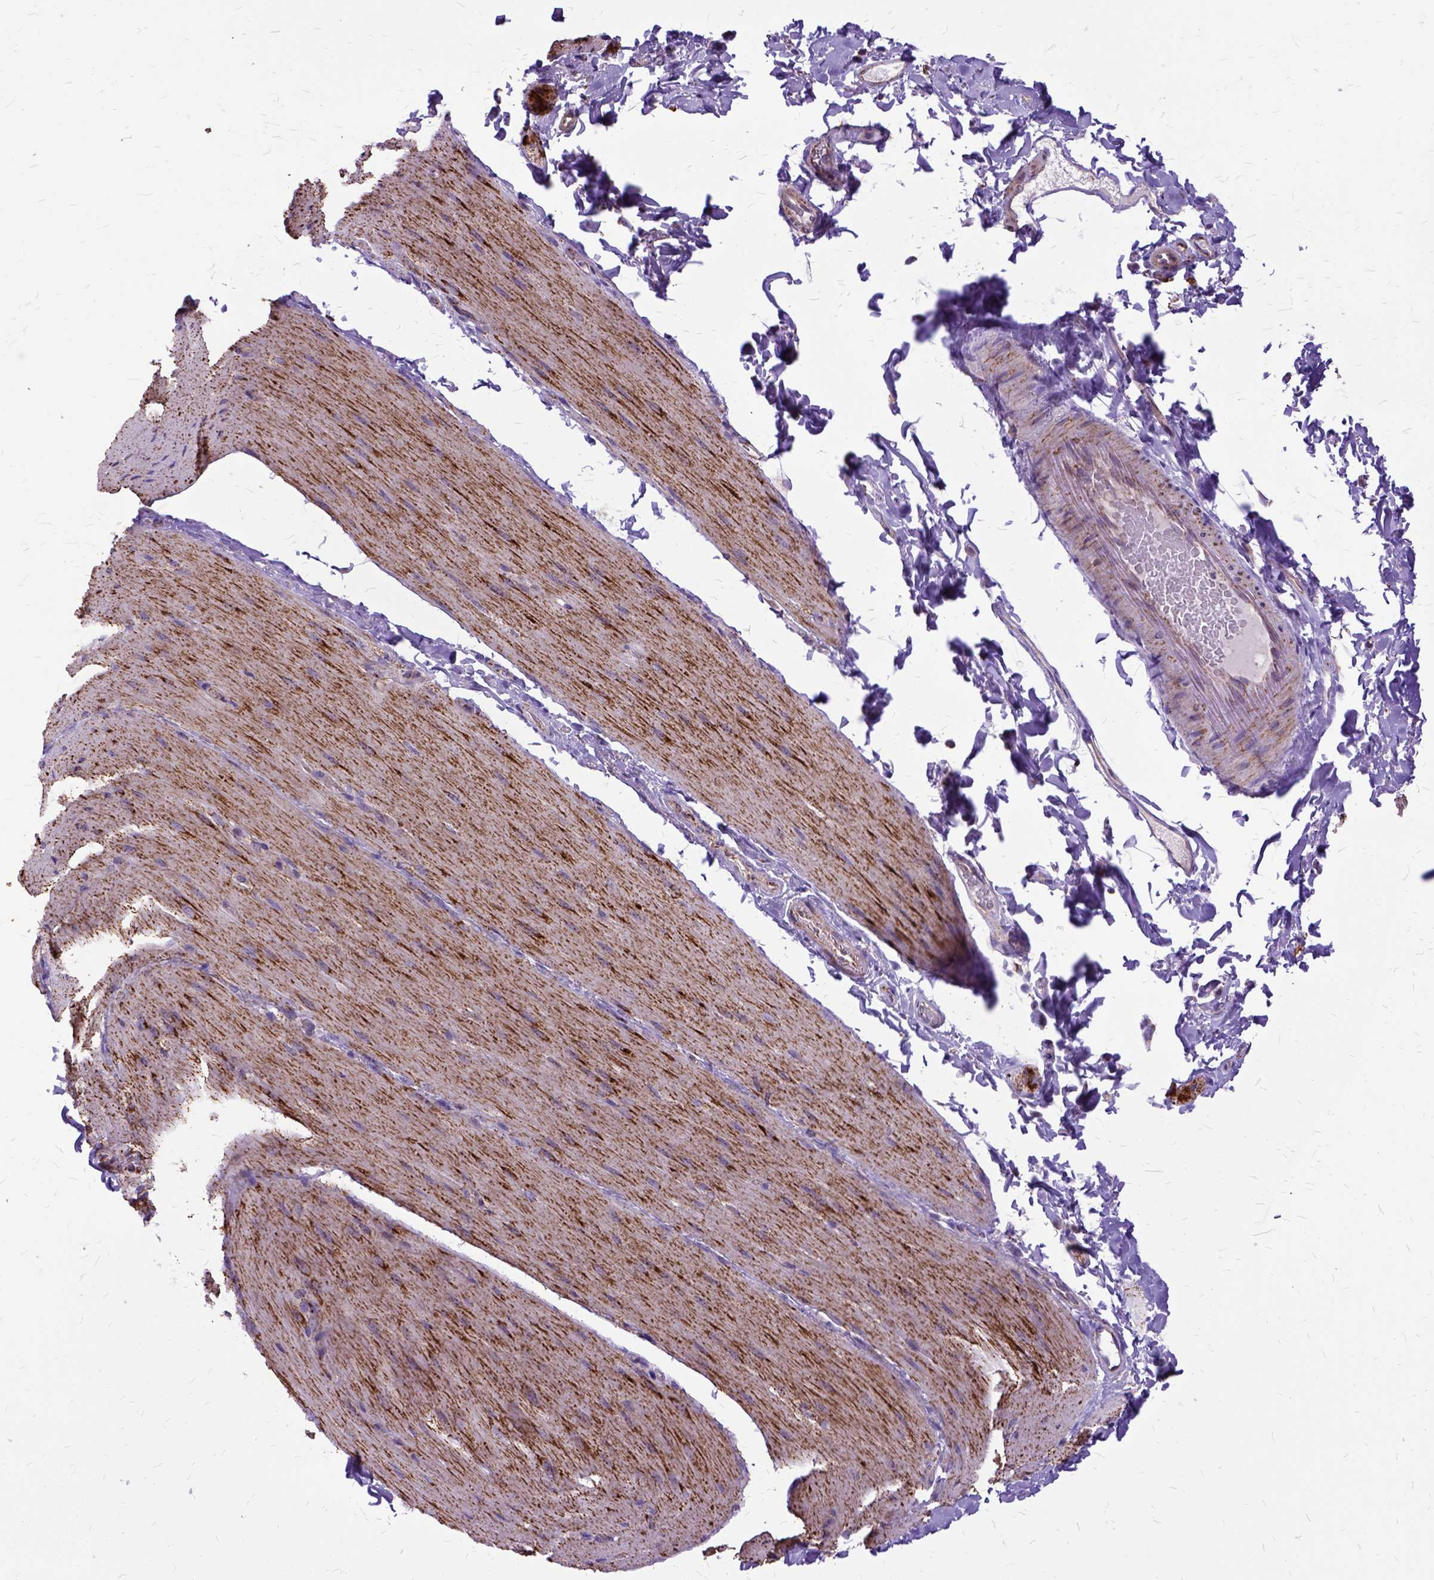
{"staining": {"intensity": "moderate", "quantity": ">75%", "location": "cytoplasmic/membranous"}, "tissue": "smooth muscle", "cell_type": "Smooth muscle cells", "image_type": "normal", "snomed": [{"axis": "morphology", "description": "Normal tissue, NOS"}, {"axis": "topography", "description": "Smooth muscle"}, {"axis": "topography", "description": "Colon"}], "caption": "Immunohistochemistry image of unremarkable smooth muscle: smooth muscle stained using IHC reveals medium levels of moderate protein expression localized specifically in the cytoplasmic/membranous of smooth muscle cells, appearing as a cytoplasmic/membranous brown color.", "gene": "OXCT1", "patient": {"sex": "male", "age": 73}}